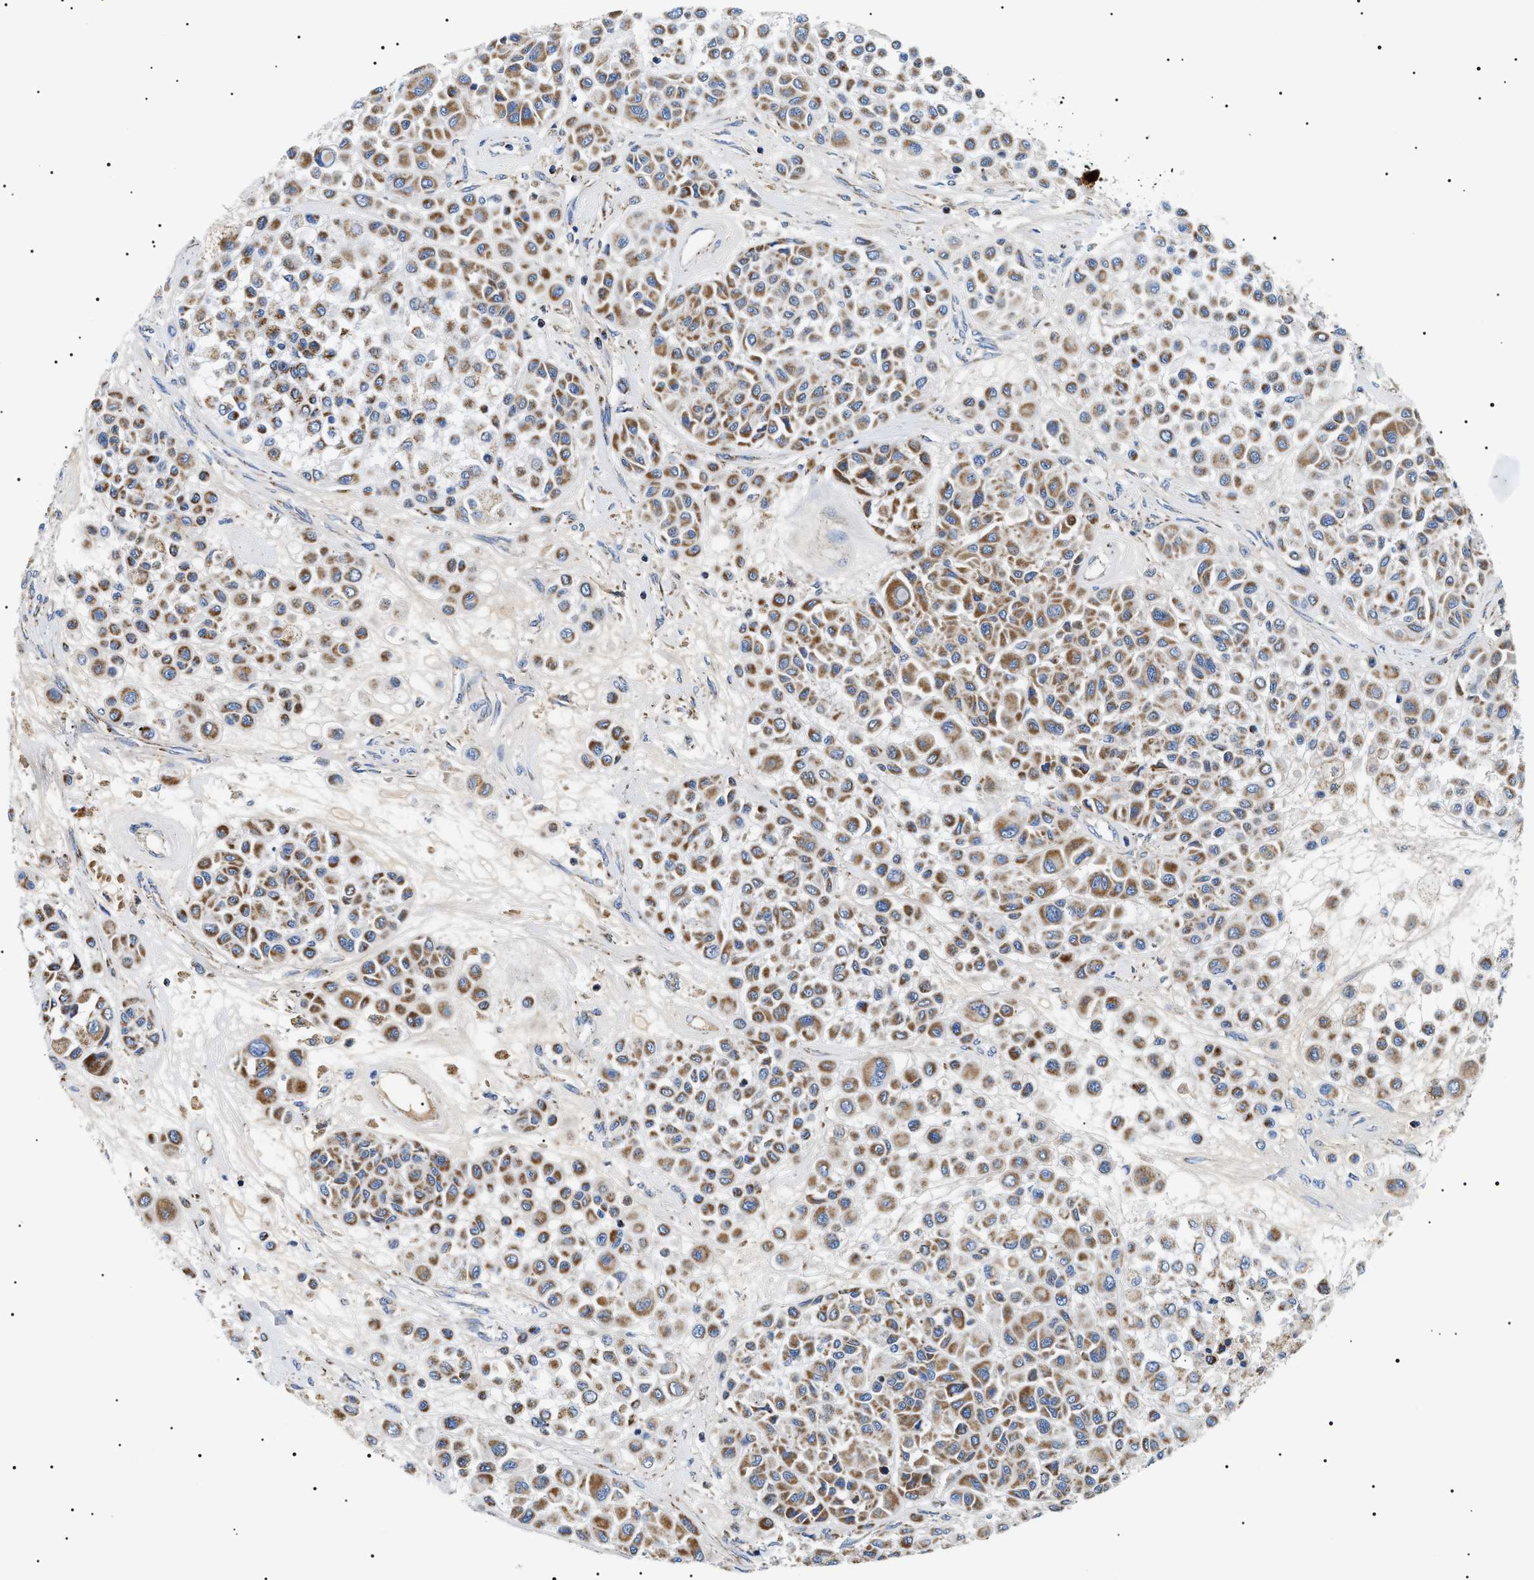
{"staining": {"intensity": "moderate", "quantity": ">75%", "location": "cytoplasmic/membranous"}, "tissue": "melanoma", "cell_type": "Tumor cells", "image_type": "cancer", "snomed": [{"axis": "morphology", "description": "Malignant melanoma, Metastatic site"}, {"axis": "topography", "description": "Soft tissue"}], "caption": "Immunohistochemistry (DAB (3,3'-diaminobenzidine)) staining of human malignant melanoma (metastatic site) demonstrates moderate cytoplasmic/membranous protein expression in about >75% of tumor cells. Using DAB (3,3'-diaminobenzidine) (brown) and hematoxylin (blue) stains, captured at high magnification using brightfield microscopy.", "gene": "OXSM", "patient": {"sex": "male", "age": 41}}